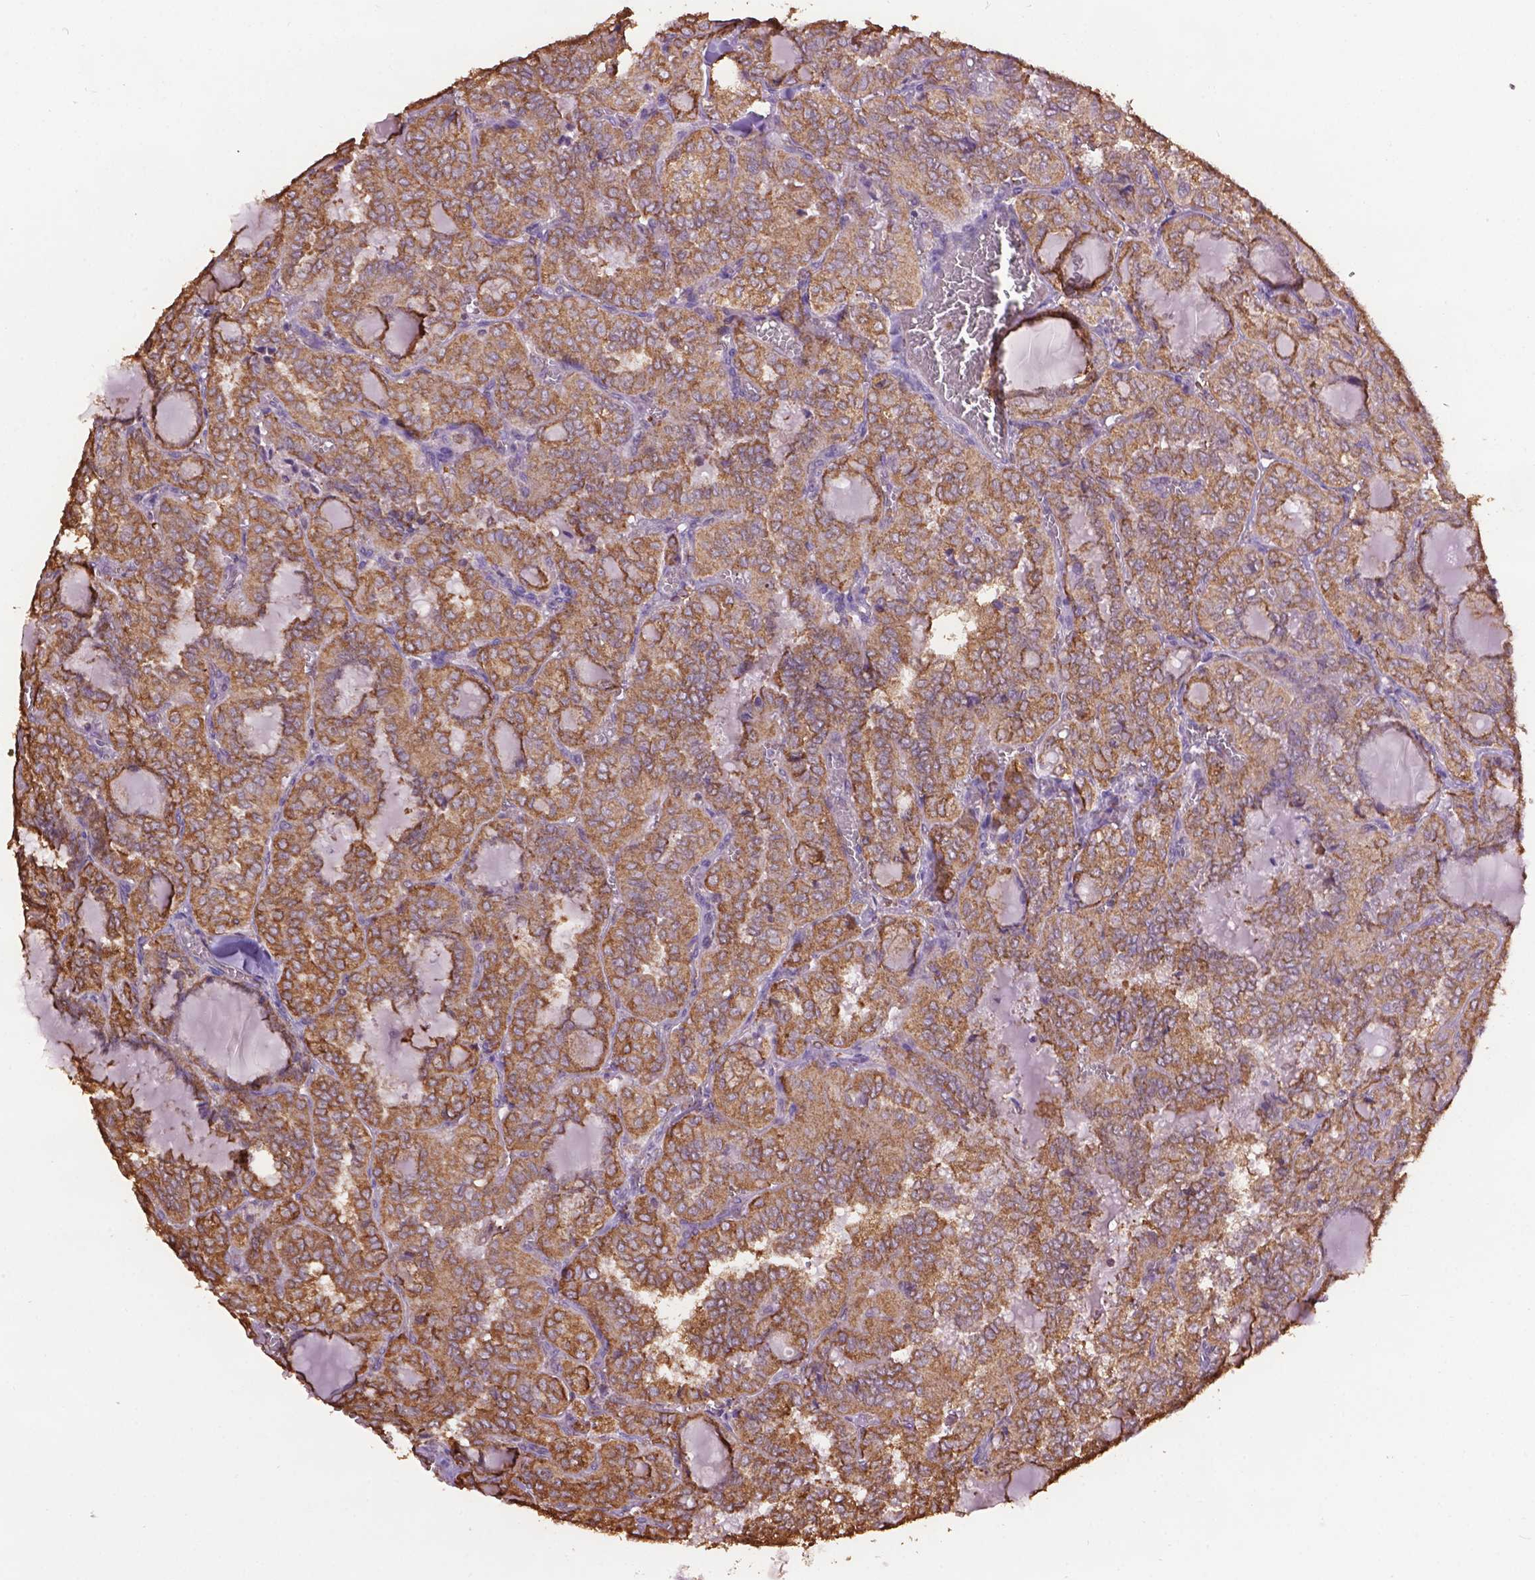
{"staining": {"intensity": "moderate", "quantity": ">75%", "location": "cytoplasmic/membranous"}, "tissue": "thyroid cancer", "cell_type": "Tumor cells", "image_type": "cancer", "snomed": [{"axis": "morphology", "description": "Papillary adenocarcinoma, NOS"}, {"axis": "topography", "description": "Thyroid gland"}], "caption": "Immunohistochemistry (IHC) of thyroid cancer shows medium levels of moderate cytoplasmic/membranous staining in approximately >75% of tumor cells.", "gene": "PPP2R5E", "patient": {"sex": "female", "age": 41}}